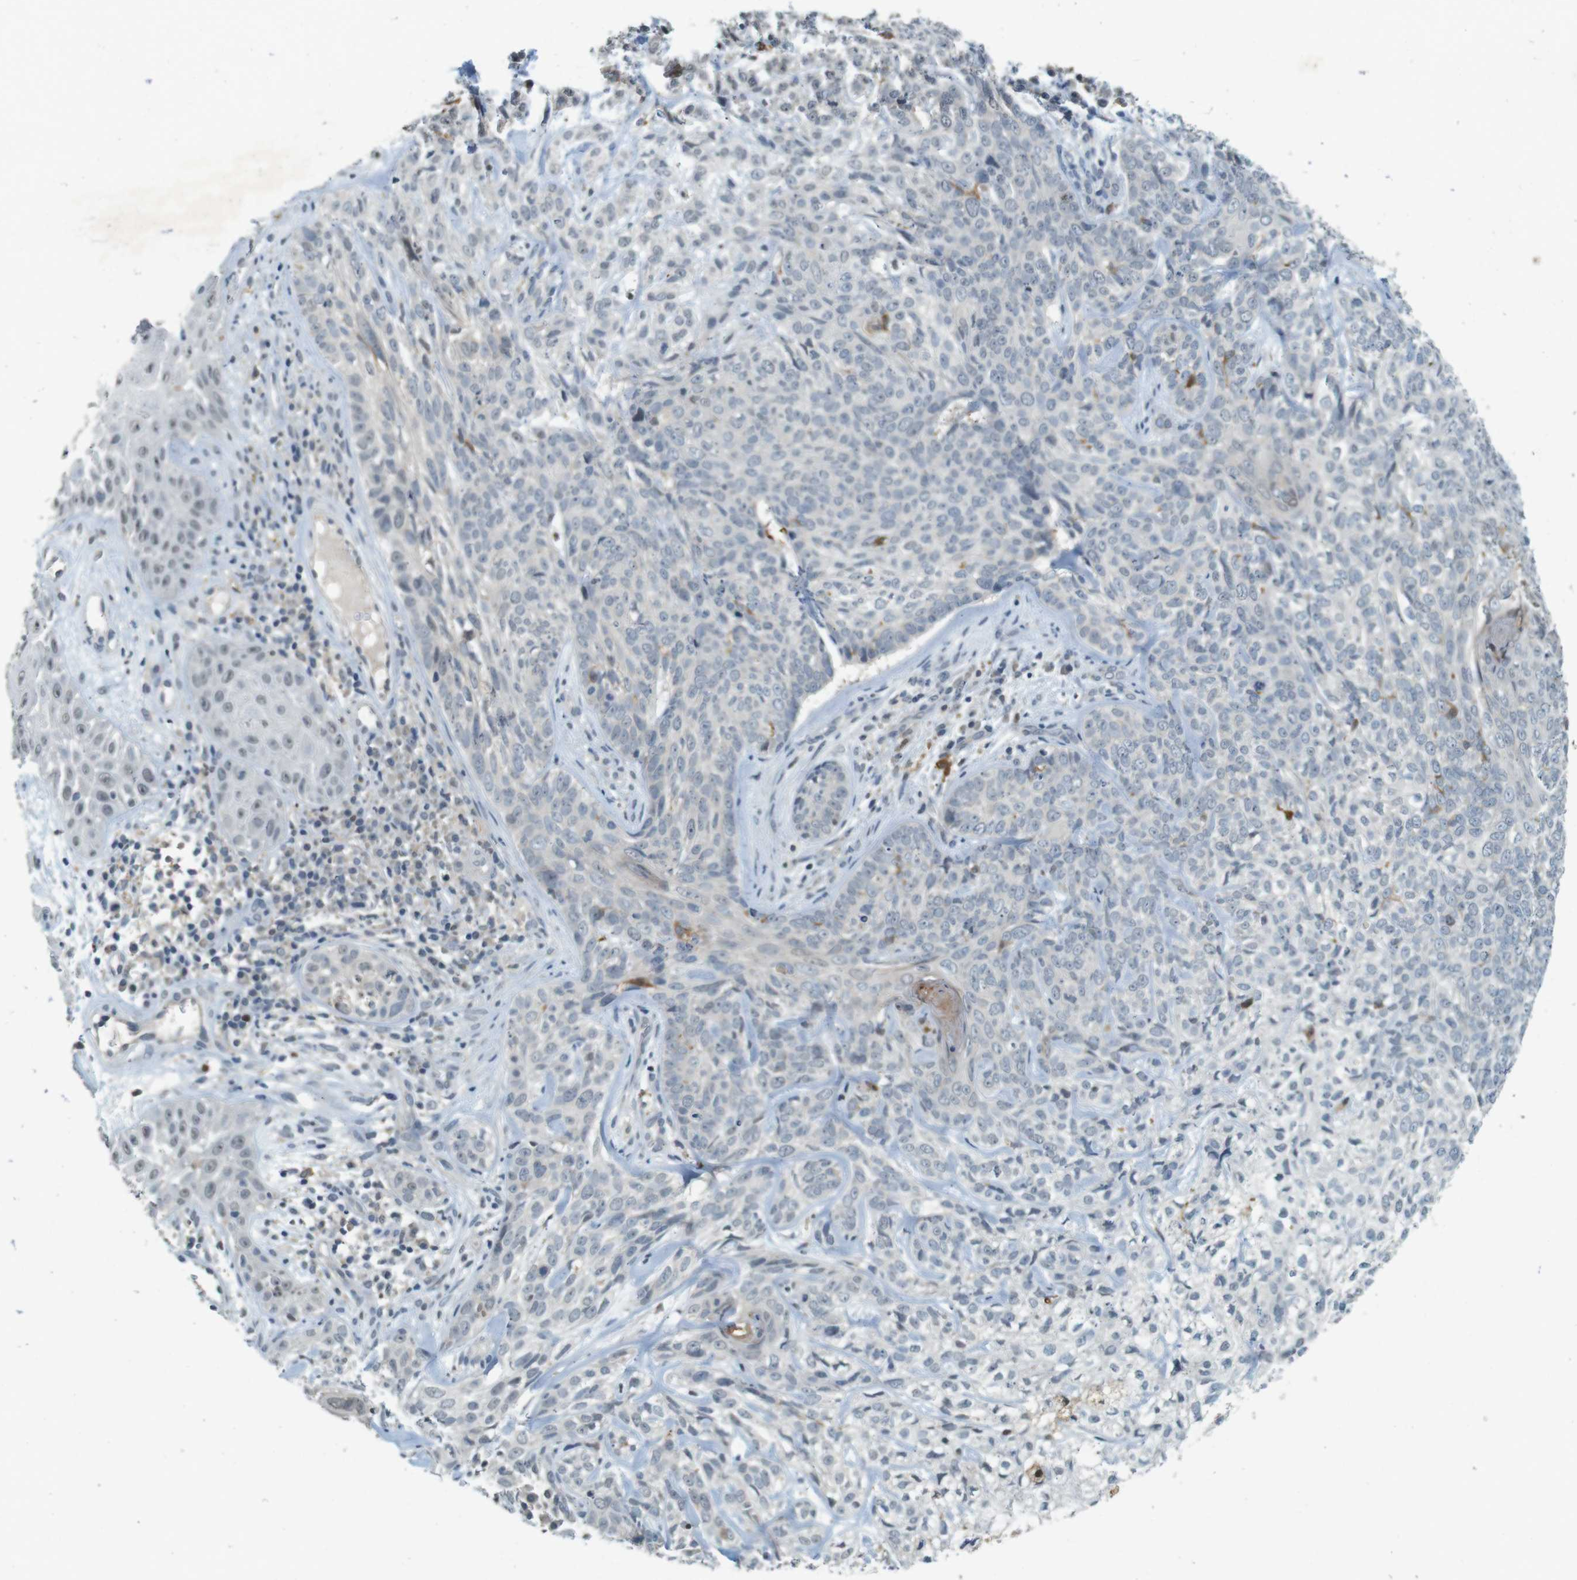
{"staining": {"intensity": "negative", "quantity": "none", "location": "none"}, "tissue": "skin cancer", "cell_type": "Tumor cells", "image_type": "cancer", "snomed": [{"axis": "morphology", "description": "Basal cell carcinoma"}, {"axis": "topography", "description": "Skin"}], "caption": "Micrograph shows no significant protein staining in tumor cells of skin cancer (basal cell carcinoma).", "gene": "CDK14", "patient": {"sex": "male", "age": 72}}